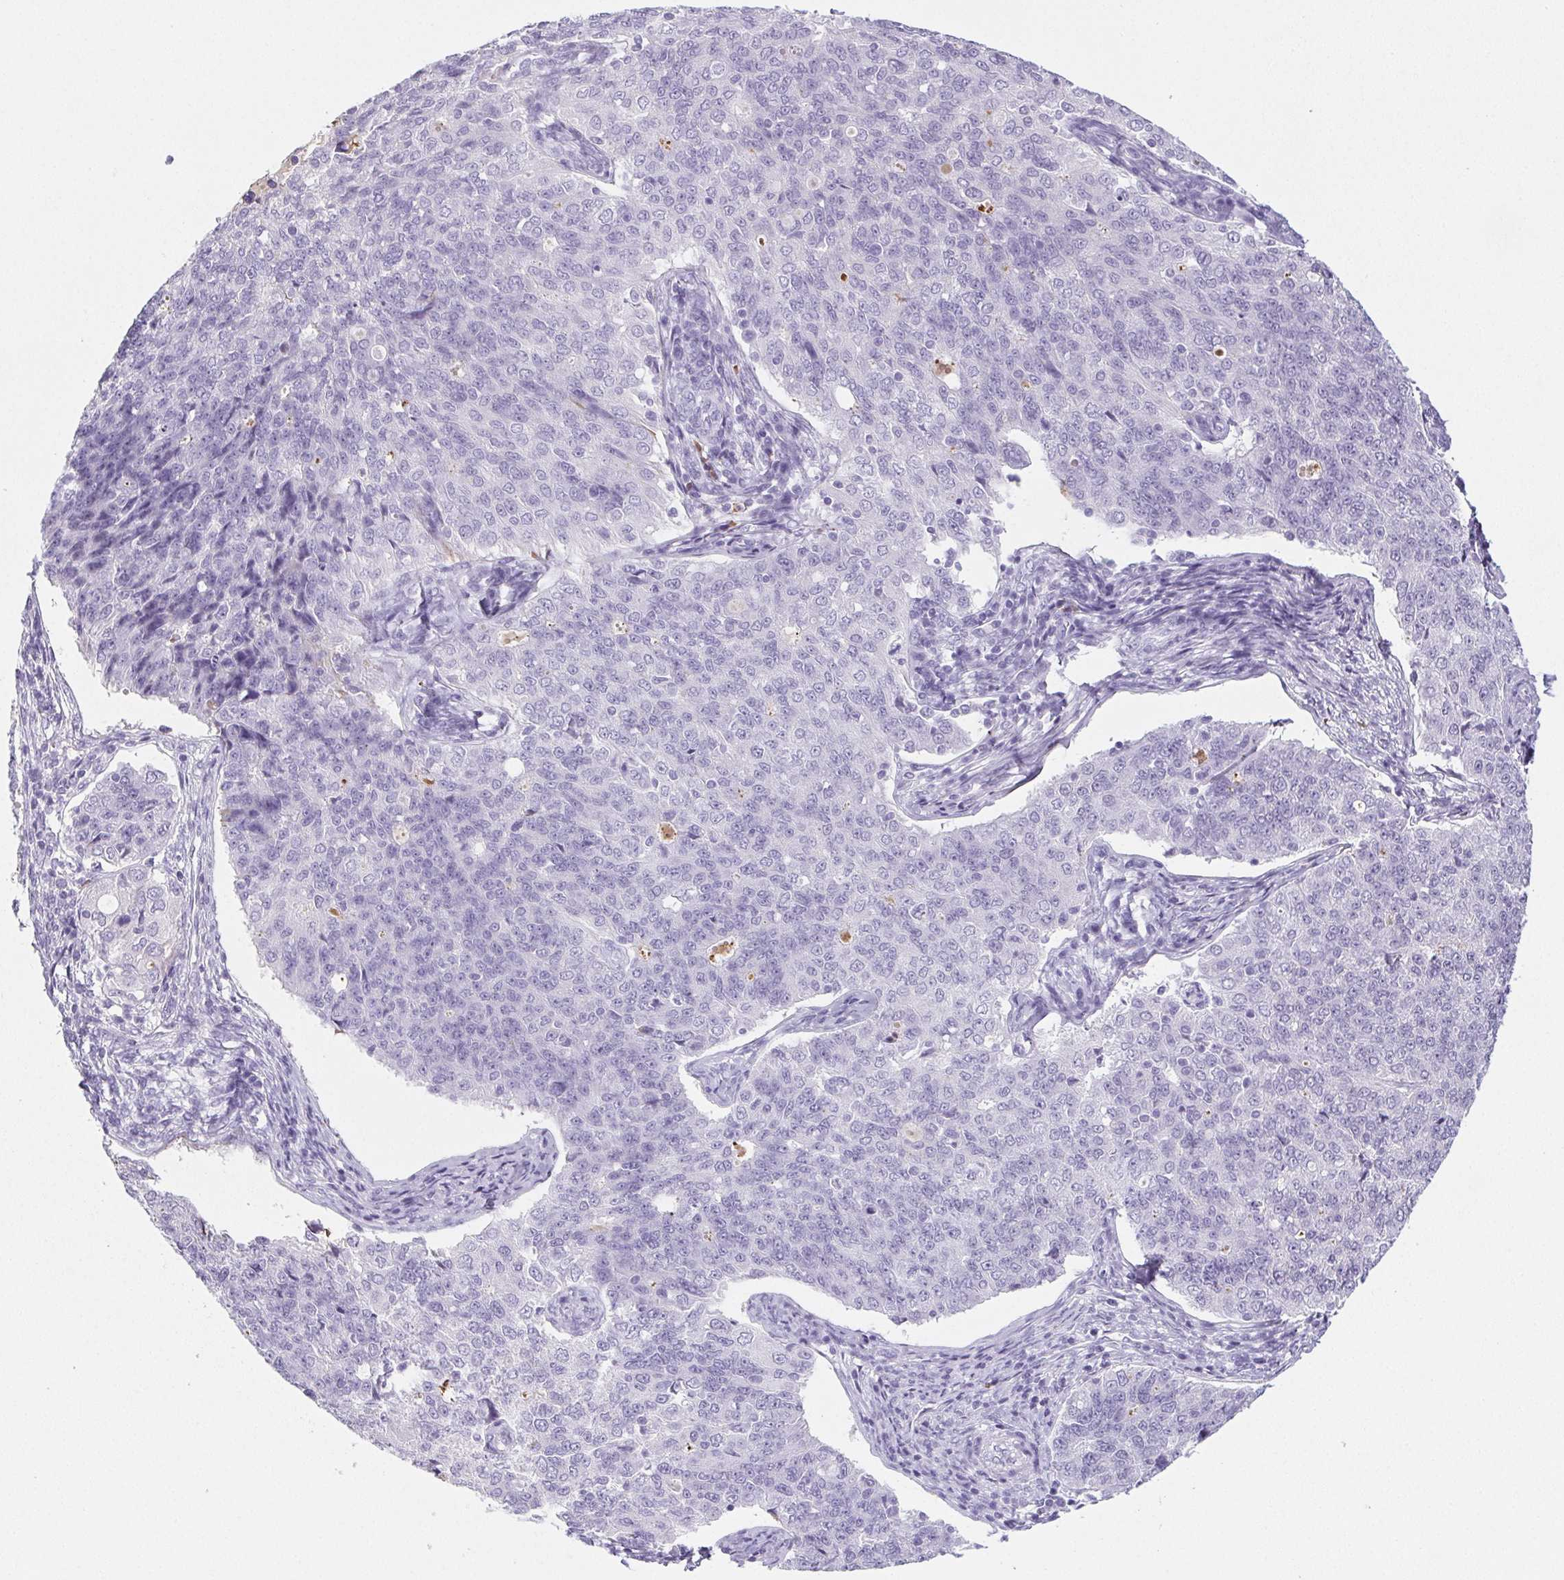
{"staining": {"intensity": "negative", "quantity": "none", "location": "none"}, "tissue": "endometrial cancer", "cell_type": "Tumor cells", "image_type": "cancer", "snomed": [{"axis": "morphology", "description": "Adenocarcinoma, NOS"}, {"axis": "topography", "description": "Endometrium"}], "caption": "A high-resolution histopathology image shows immunohistochemistry (IHC) staining of endometrial cancer, which exhibits no significant staining in tumor cells.", "gene": "VTN", "patient": {"sex": "female", "age": 43}}